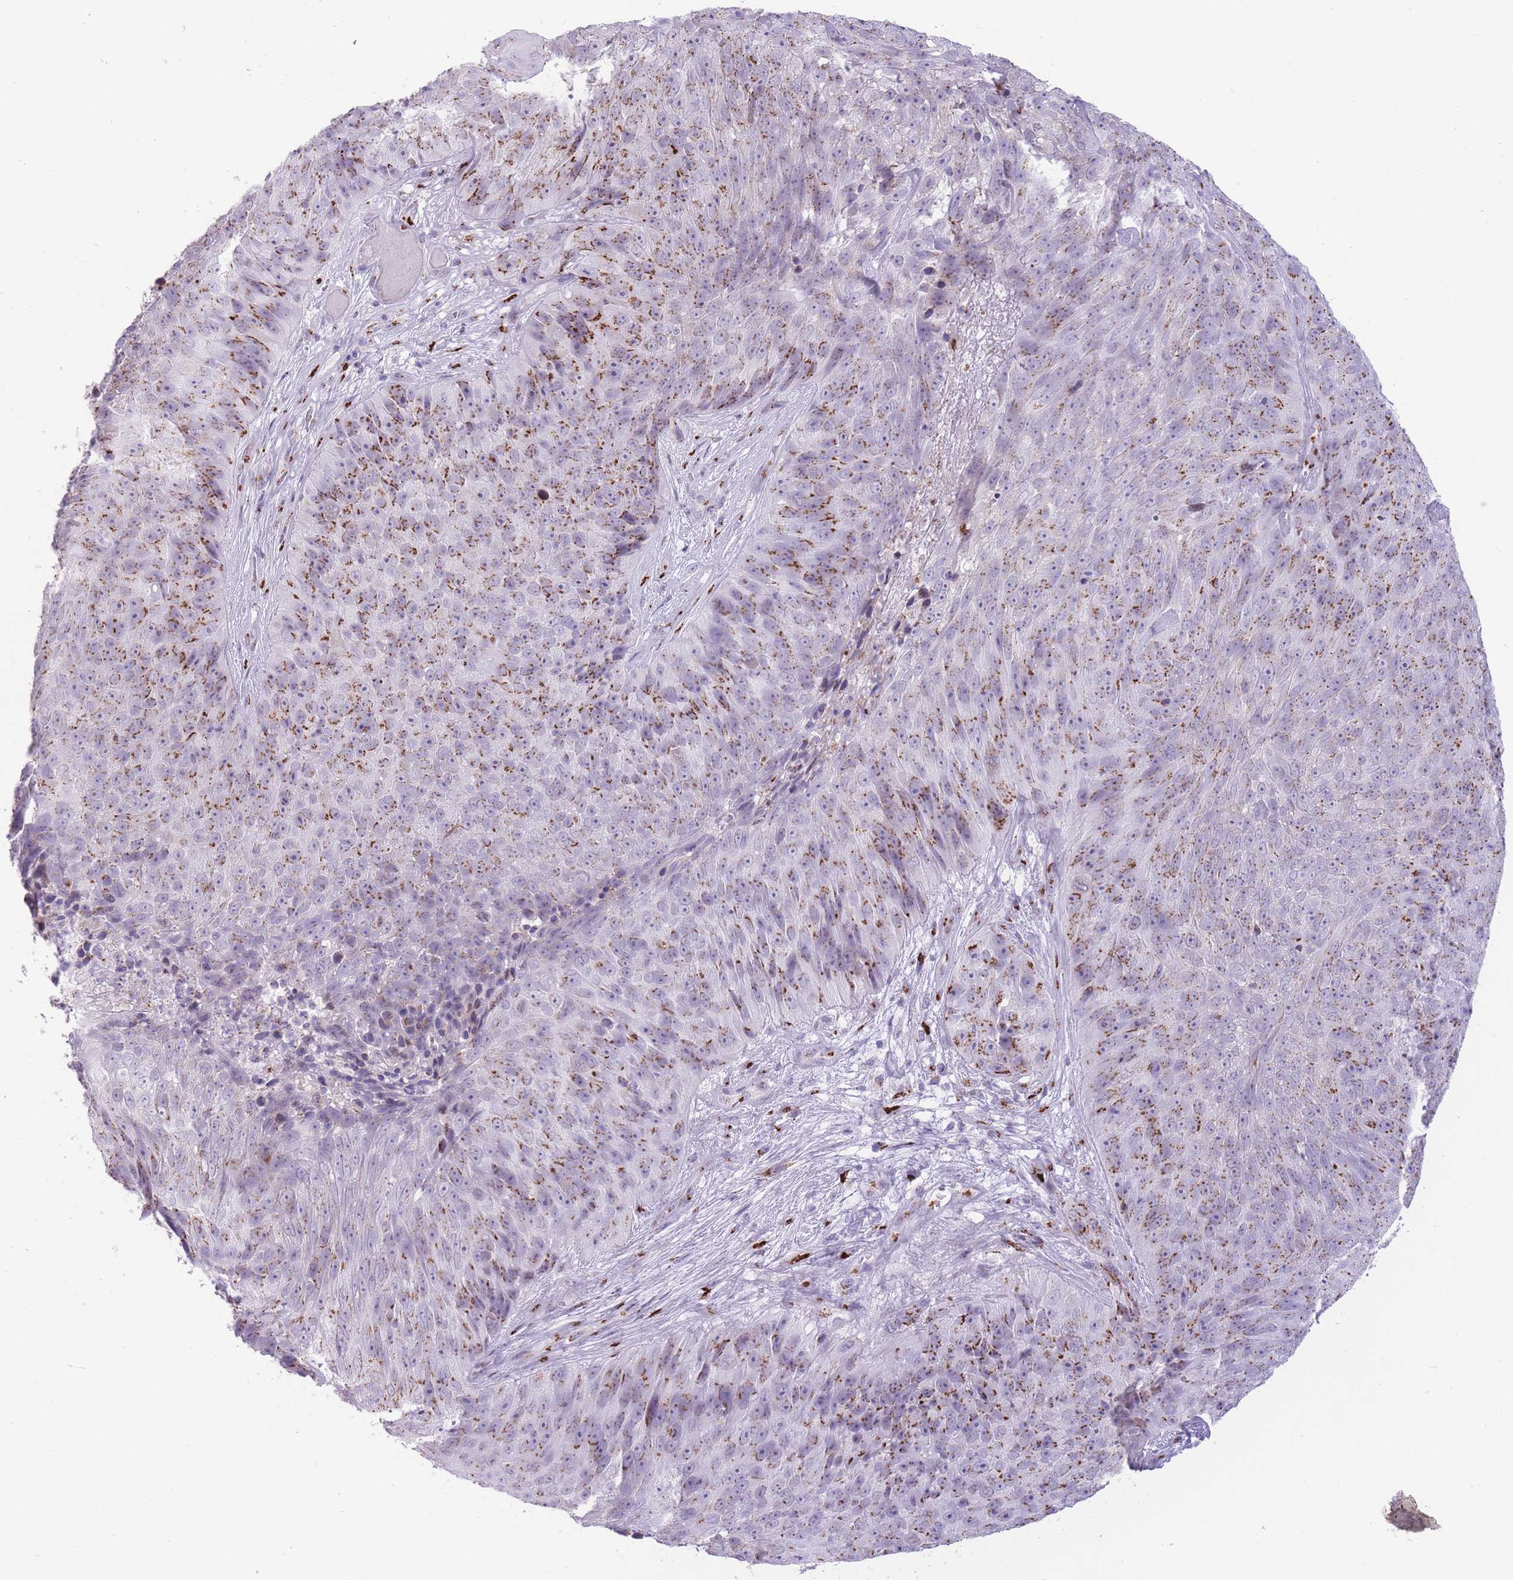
{"staining": {"intensity": "moderate", "quantity": ">75%", "location": "cytoplasmic/membranous"}, "tissue": "skin cancer", "cell_type": "Tumor cells", "image_type": "cancer", "snomed": [{"axis": "morphology", "description": "Squamous cell carcinoma, NOS"}, {"axis": "topography", "description": "Skin"}], "caption": "Squamous cell carcinoma (skin) tissue demonstrates moderate cytoplasmic/membranous expression in about >75% of tumor cells", "gene": "B4GALT2", "patient": {"sex": "female", "age": 87}}